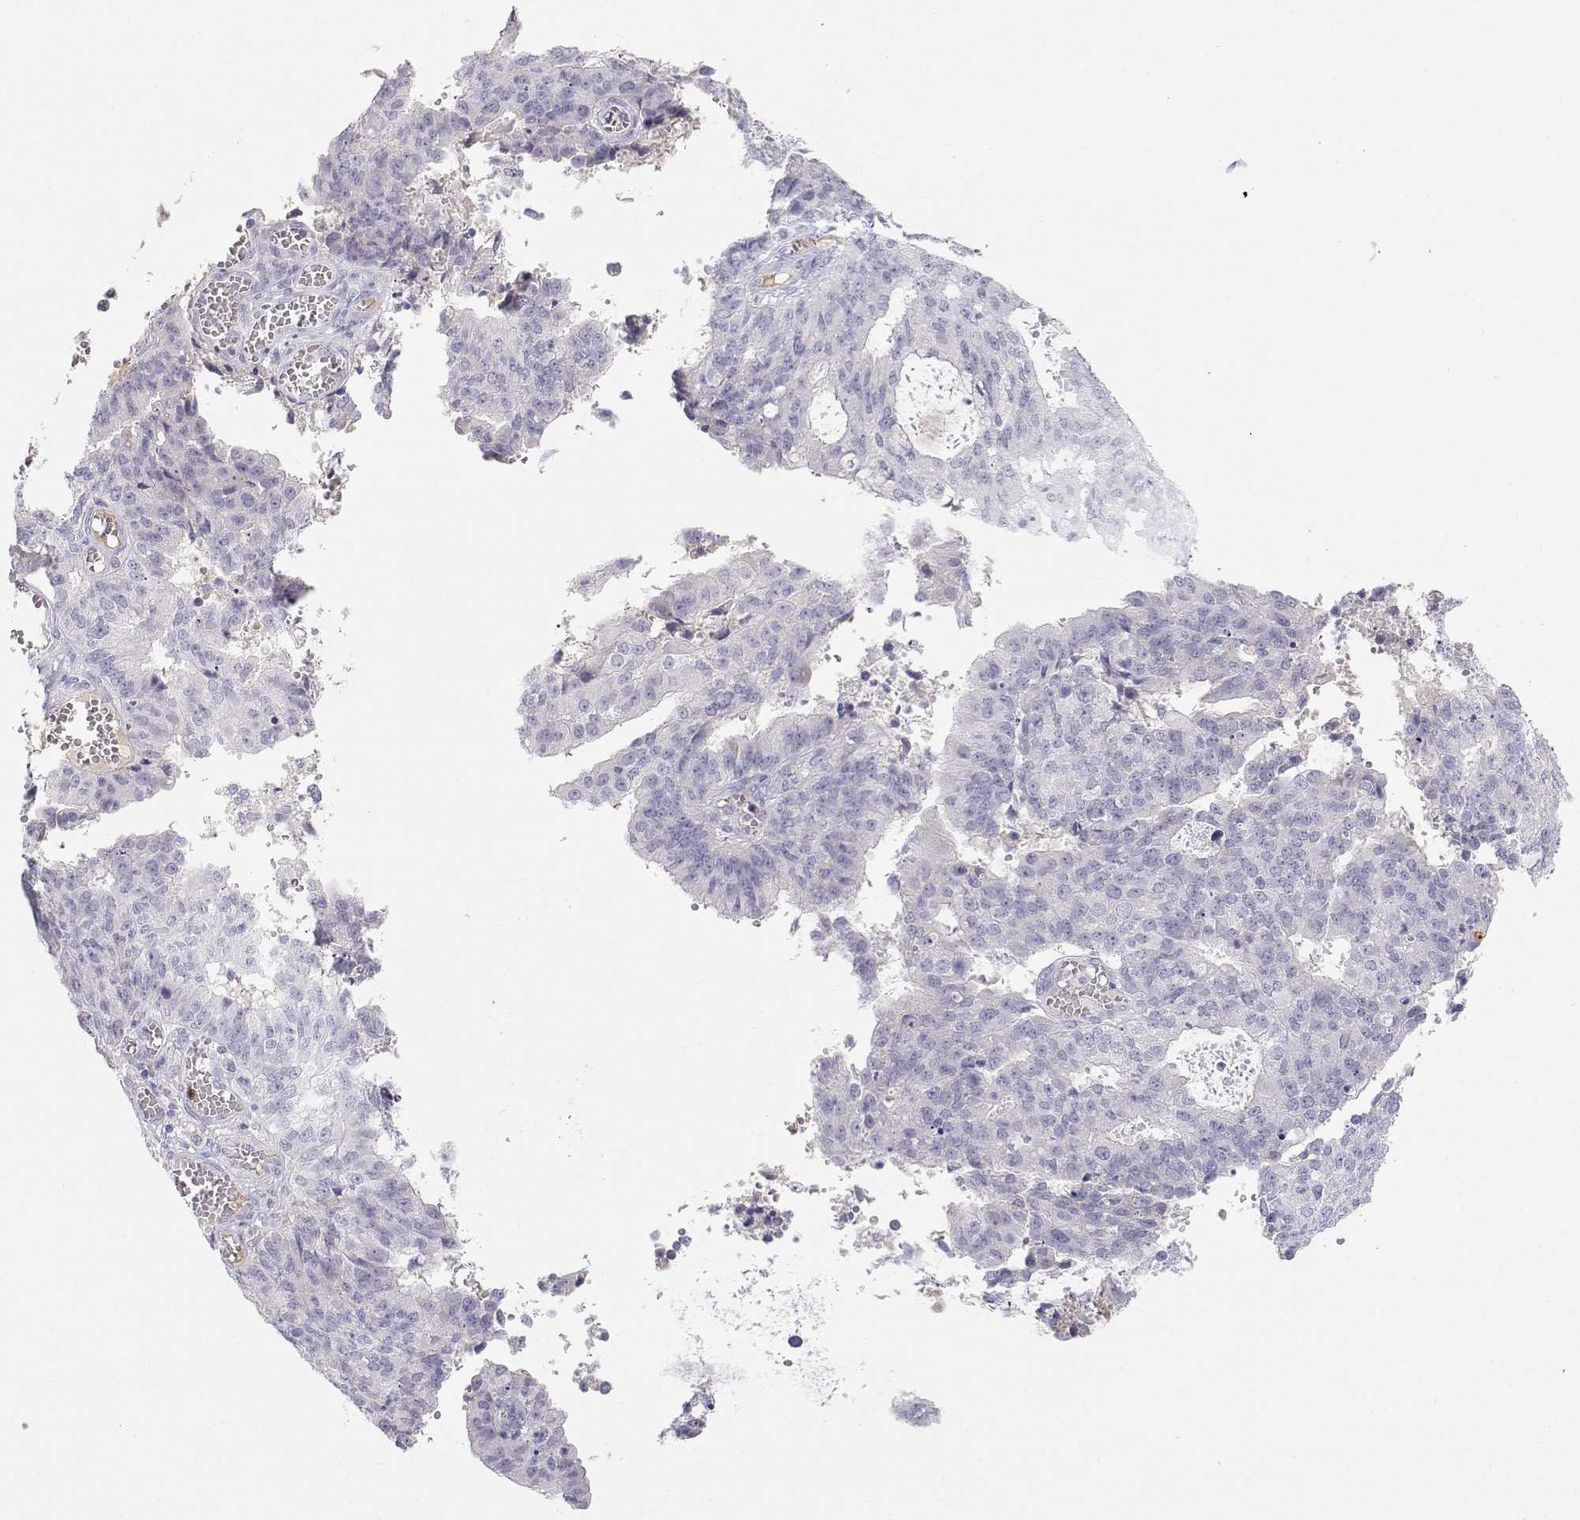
{"staining": {"intensity": "negative", "quantity": "none", "location": "none"}, "tissue": "endometrial cancer", "cell_type": "Tumor cells", "image_type": "cancer", "snomed": [{"axis": "morphology", "description": "Adenocarcinoma, NOS"}, {"axis": "topography", "description": "Endometrium"}], "caption": "Immunohistochemistry (IHC) image of endometrial cancer stained for a protein (brown), which exhibits no positivity in tumor cells. (Stains: DAB (3,3'-diaminobenzidine) IHC with hematoxylin counter stain, Microscopy: brightfield microscopy at high magnification).", "gene": "CDHR1", "patient": {"sex": "female", "age": 82}}